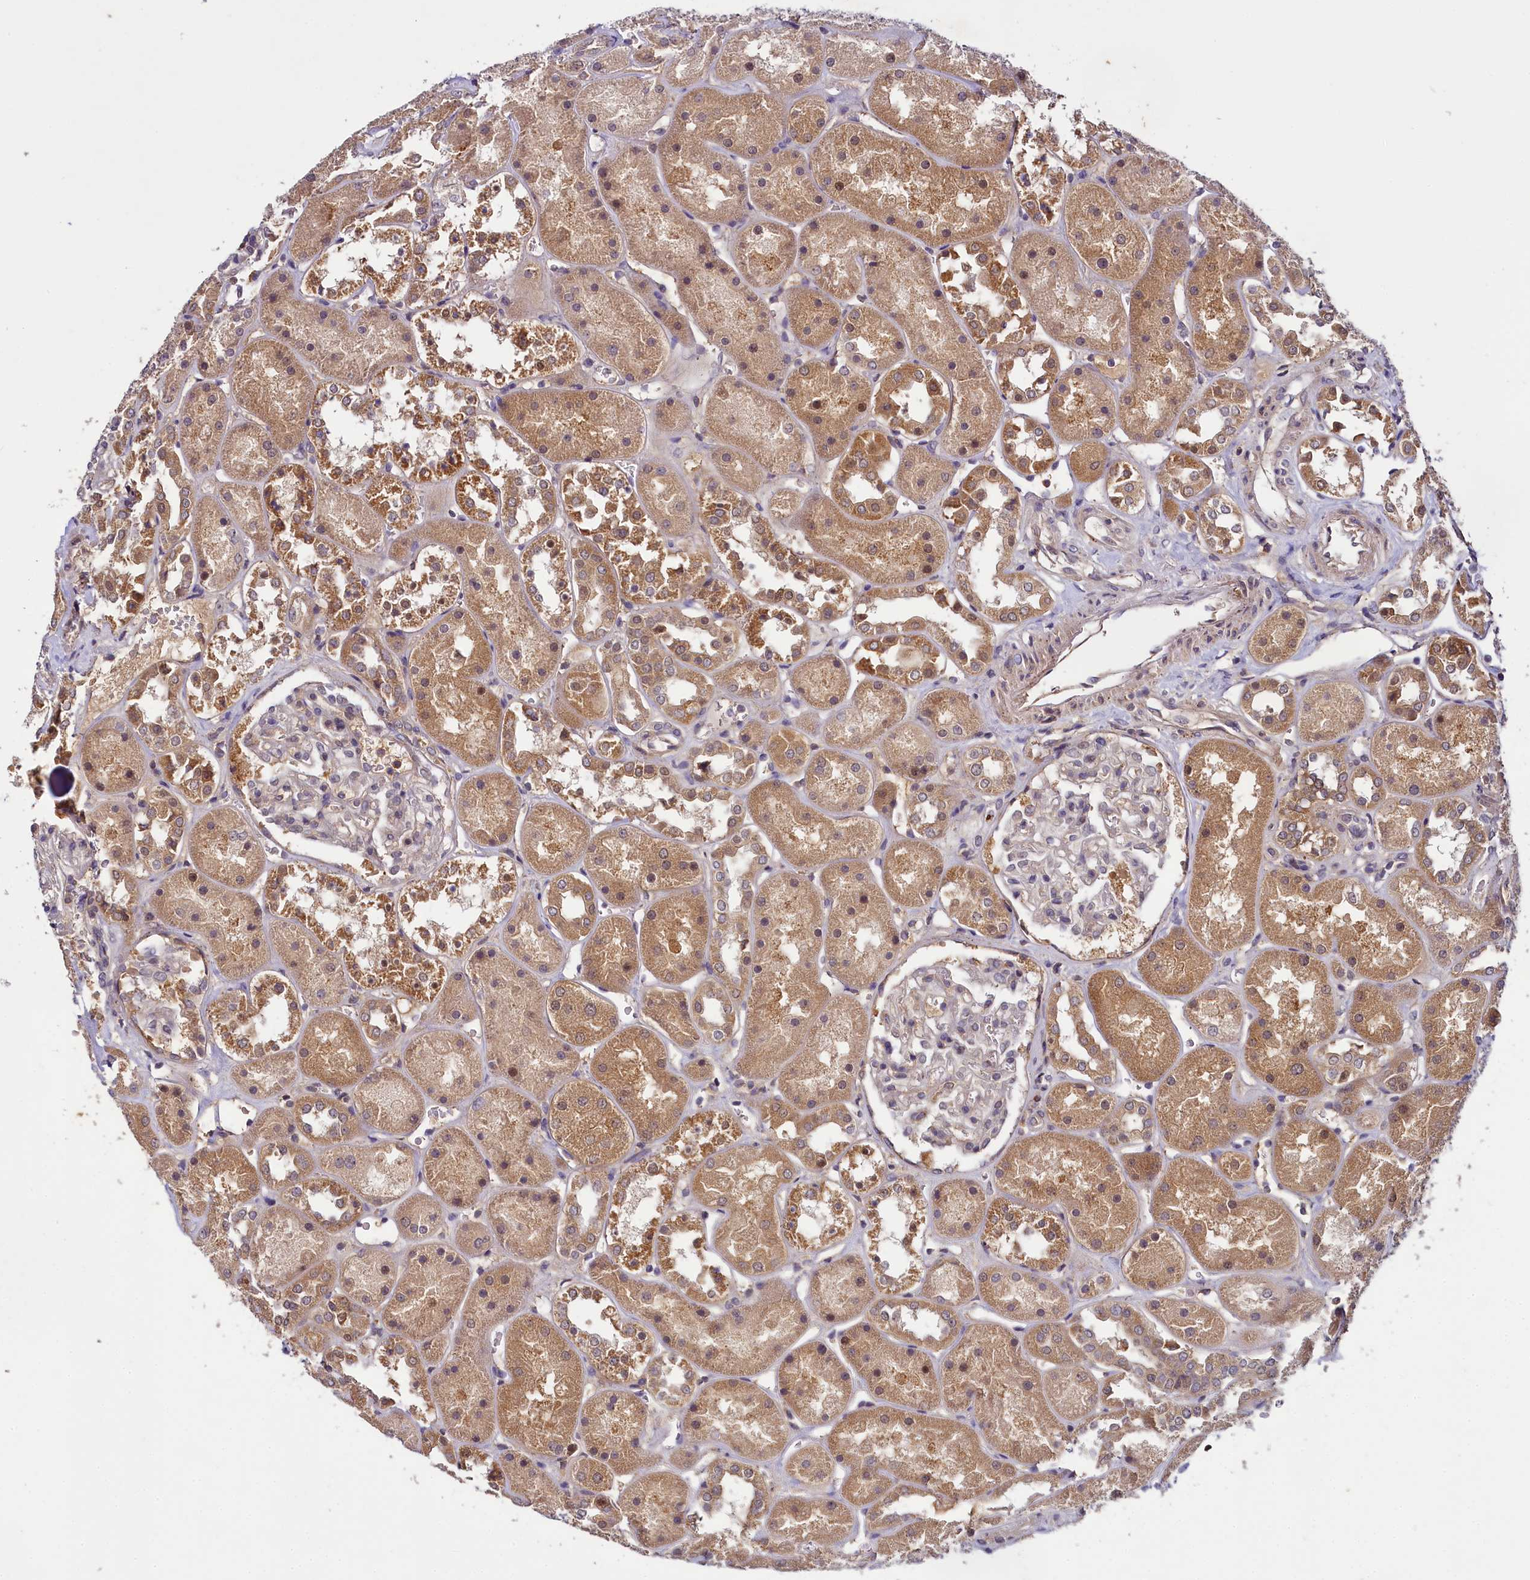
{"staining": {"intensity": "moderate", "quantity": "<25%", "location": "cytoplasmic/membranous"}, "tissue": "kidney", "cell_type": "Cells in glomeruli", "image_type": "normal", "snomed": [{"axis": "morphology", "description": "Normal tissue, NOS"}, {"axis": "topography", "description": "Kidney"}], "caption": "Human kidney stained with a brown dye reveals moderate cytoplasmic/membranous positive positivity in approximately <25% of cells in glomeruli.", "gene": "TMEM39A", "patient": {"sex": "male", "age": 70}}